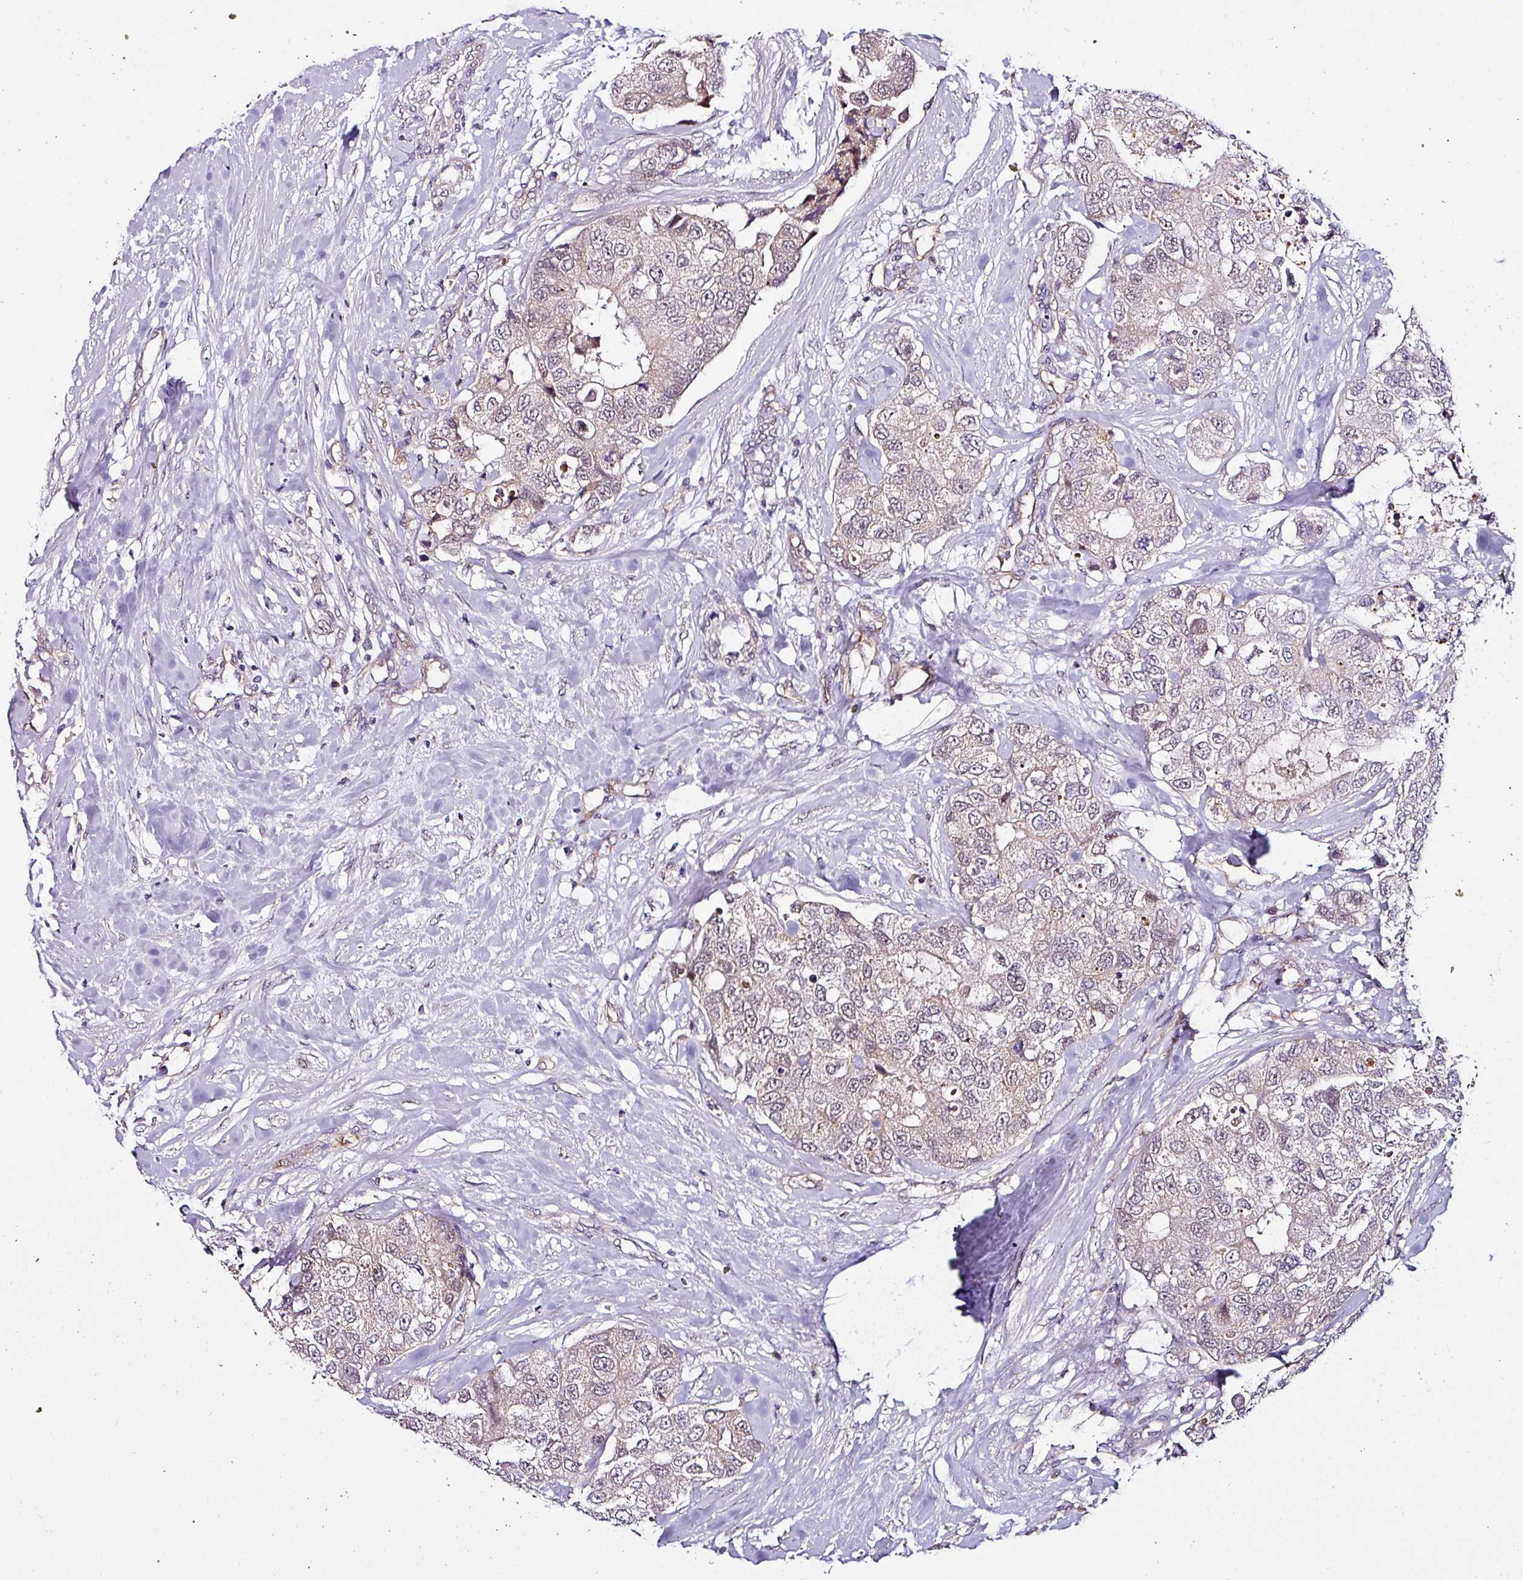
{"staining": {"intensity": "weak", "quantity": "<25%", "location": "cytoplasmic/membranous"}, "tissue": "breast cancer", "cell_type": "Tumor cells", "image_type": "cancer", "snomed": [{"axis": "morphology", "description": "Duct carcinoma"}, {"axis": "topography", "description": "Breast"}], "caption": "Protein analysis of breast invasive ductal carcinoma reveals no significant positivity in tumor cells.", "gene": "NAPSA", "patient": {"sex": "female", "age": 62}}